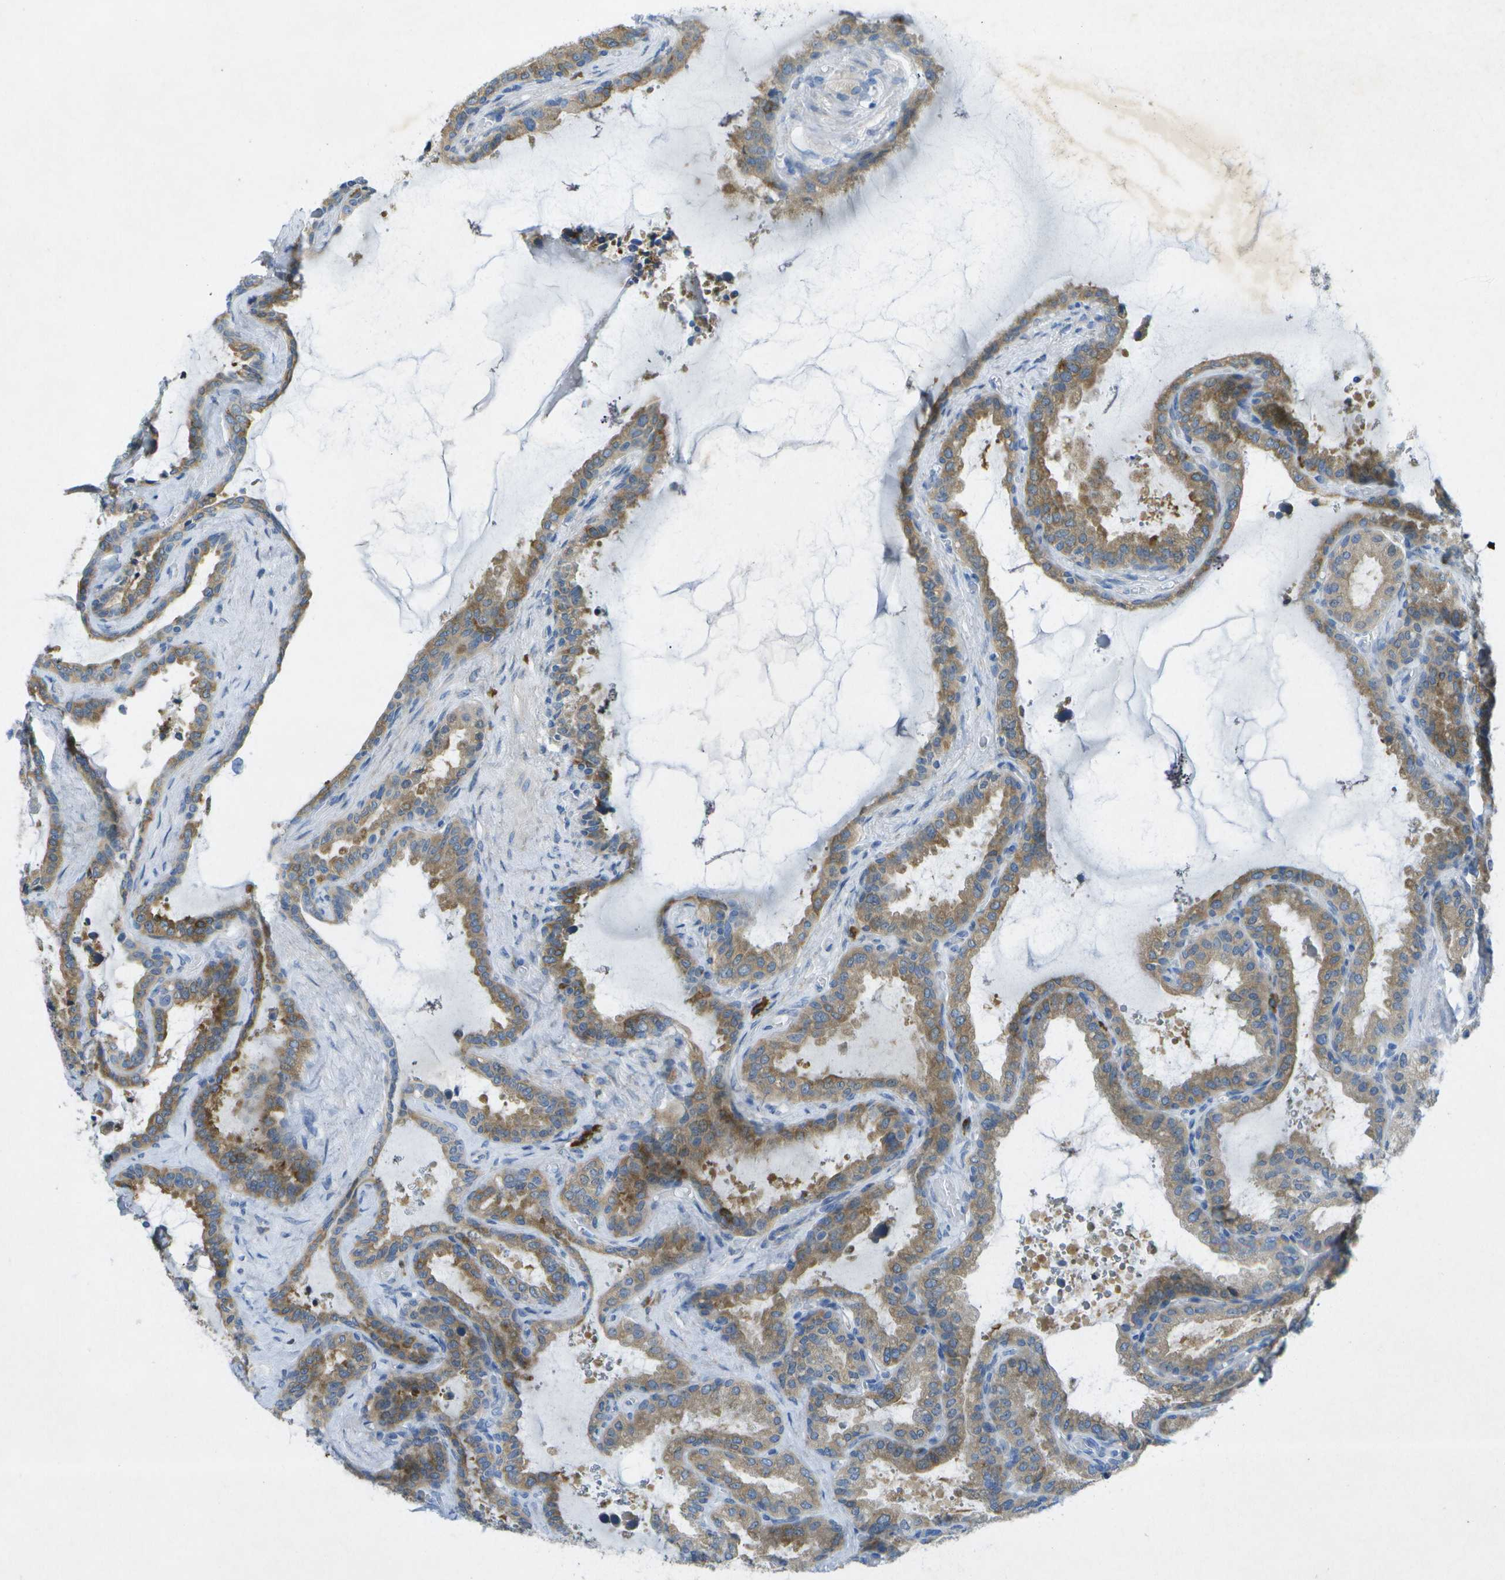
{"staining": {"intensity": "strong", "quantity": "25%-75%", "location": "cytoplasmic/membranous"}, "tissue": "seminal vesicle", "cell_type": "Glandular cells", "image_type": "normal", "snomed": [{"axis": "morphology", "description": "Normal tissue, NOS"}, {"axis": "topography", "description": "Seminal veicle"}], "caption": "This is a micrograph of immunohistochemistry staining of unremarkable seminal vesicle, which shows strong positivity in the cytoplasmic/membranous of glandular cells.", "gene": "WNK2", "patient": {"sex": "male", "age": 46}}